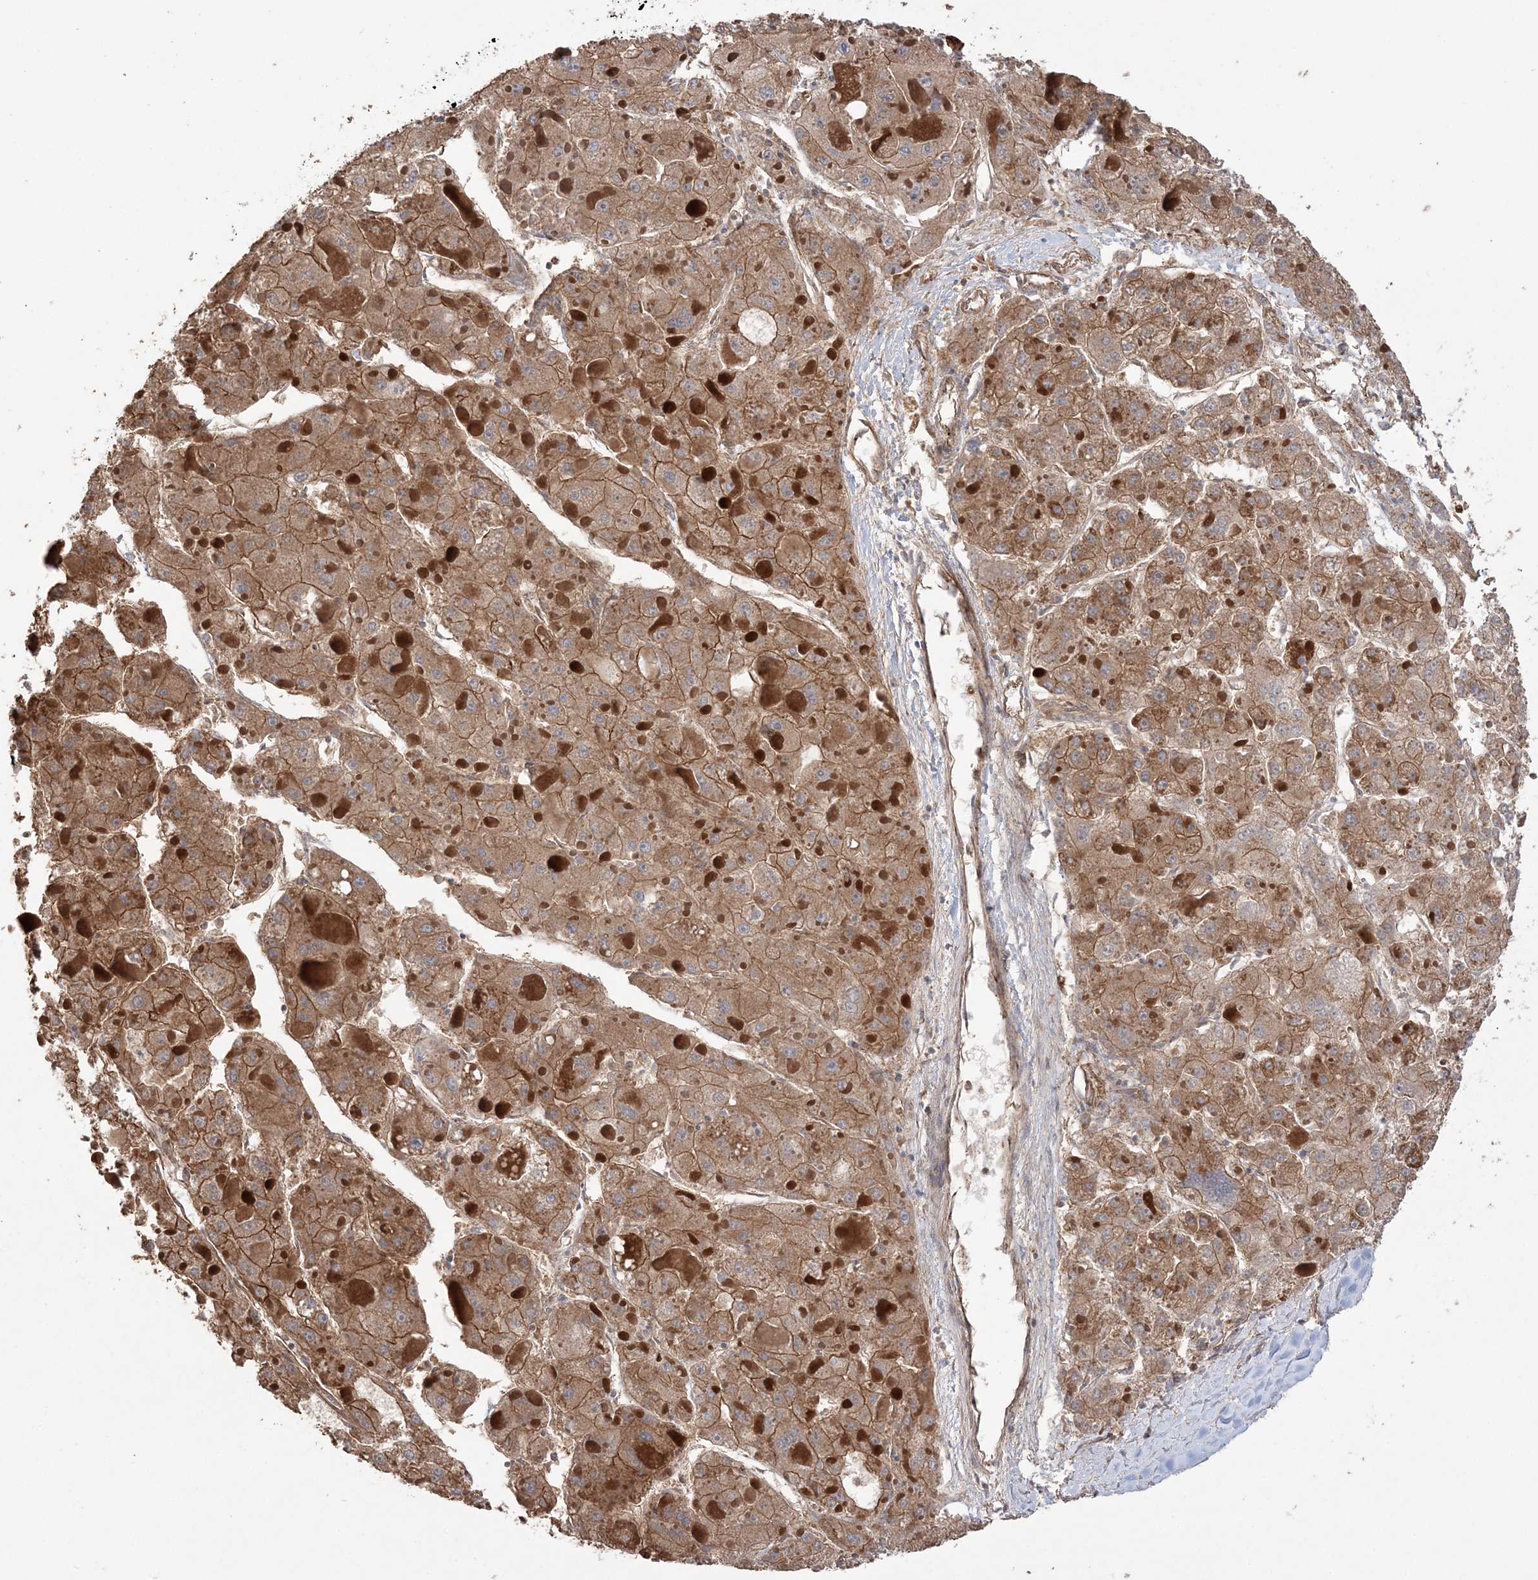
{"staining": {"intensity": "moderate", "quantity": ">75%", "location": "cytoplasmic/membranous"}, "tissue": "liver cancer", "cell_type": "Tumor cells", "image_type": "cancer", "snomed": [{"axis": "morphology", "description": "Carcinoma, Hepatocellular, NOS"}, {"axis": "topography", "description": "Liver"}], "caption": "Protein expression analysis of human liver cancer reveals moderate cytoplasmic/membranous staining in about >75% of tumor cells.", "gene": "TBC1D5", "patient": {"sex": "female", "age": 73}}